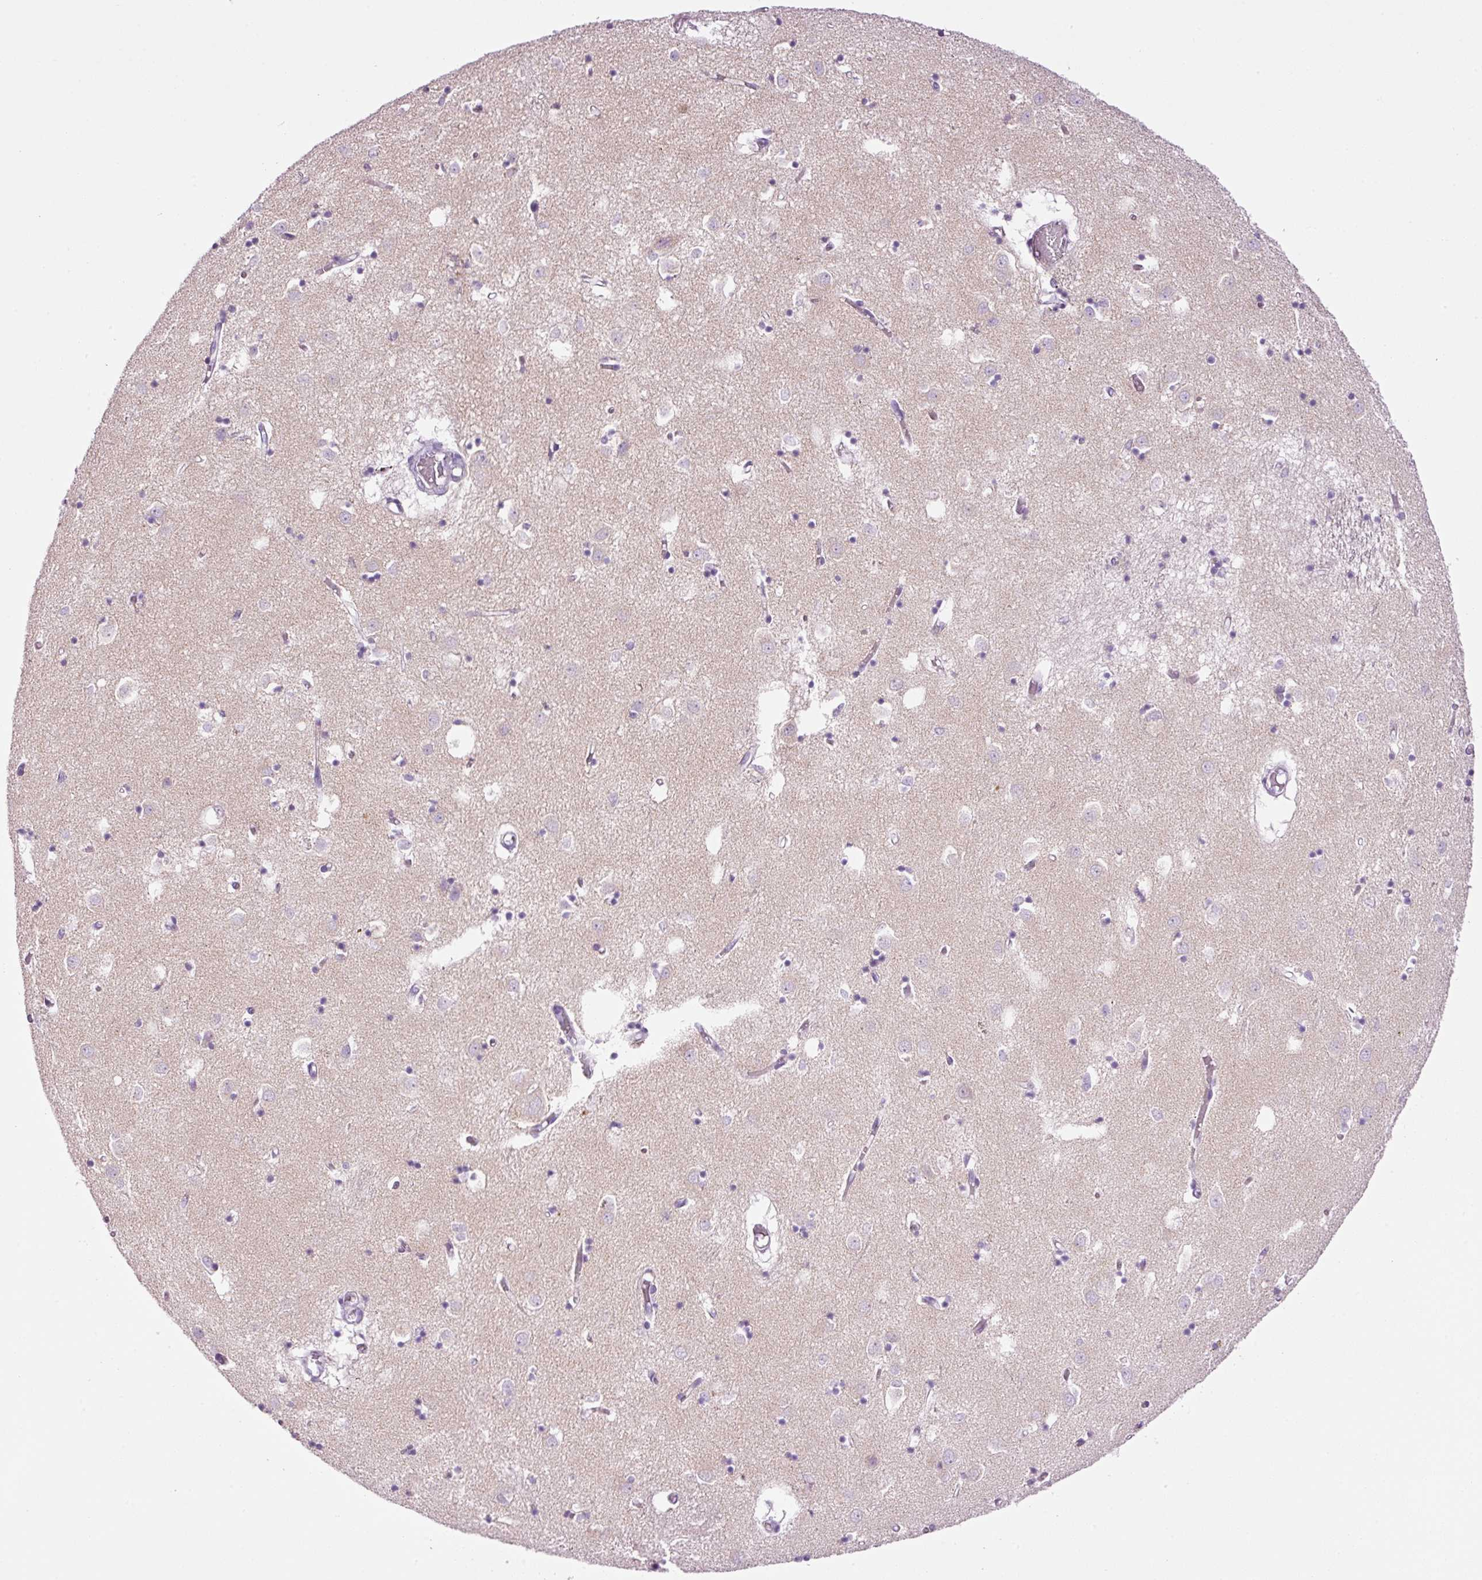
{"staining": {"intensity": "negative", "quantity": "none", "location": "none"}, "tissue": "caudate", "cell_type": "Glial cells", "image_type": "normal", "snomed": [{"axis": "morphology", "description": "Normal tissue, NOS"}, {"axis": "topography", "description": "Lateral ventricle wall"}], "caption": "Immunohistochemistry (IHC) micrograph of normal caudate: human caudate stained with DAB demonstrates no significant protein expression in glial cells. (Stains: DAB immunohistochemistry (IHC) with hematoxylin counter stain, Microscopy: brightfield microscopy at high magnification).", "gene": "CARD16", "patient": {"sex": "male", "age": 70}}